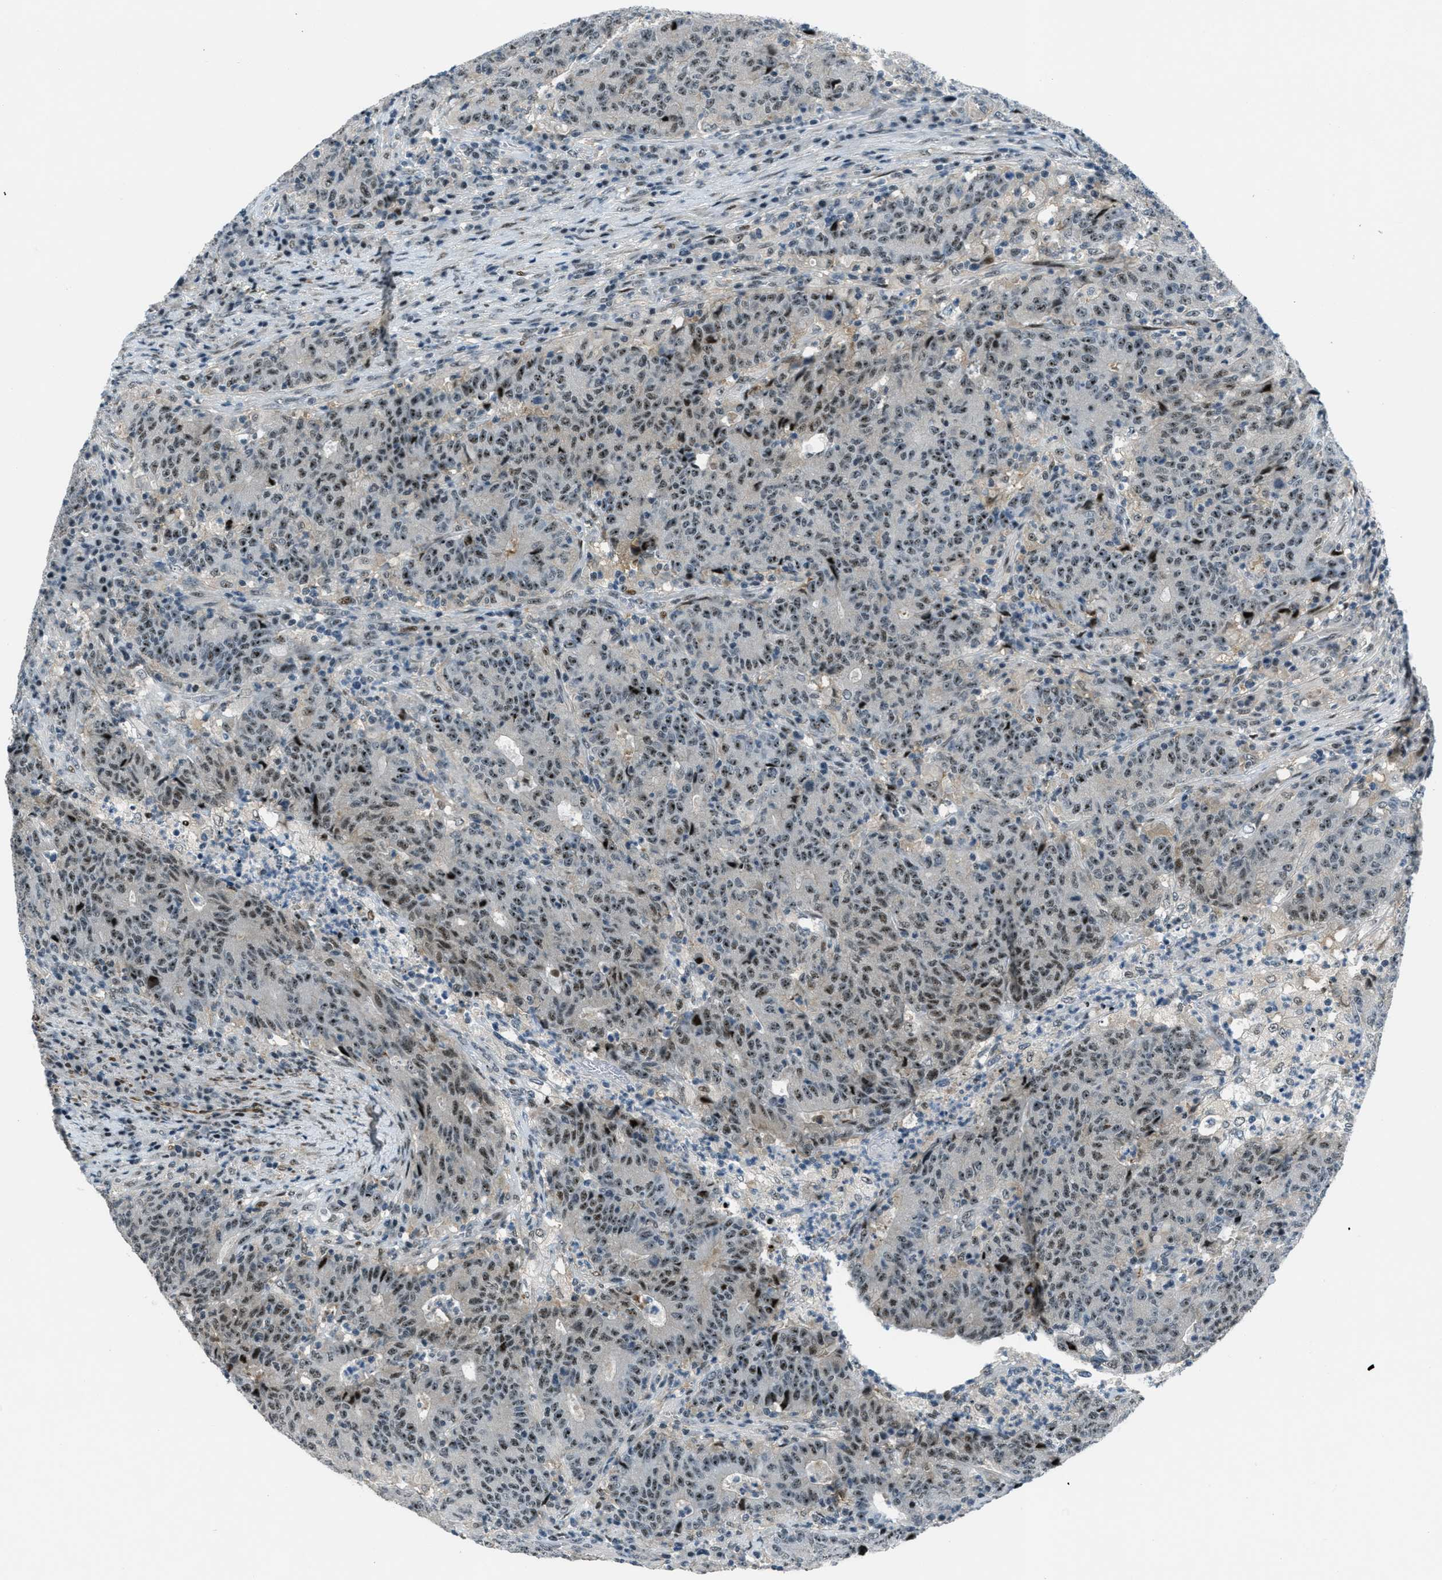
{"staining": {"intensity": "strong", "quantity": ">75%", "location": "nuclear"}, "tissue": "colorectal cancer", "cell_type": "Tumor cells", "image_type": "cancer", "snomed": [{"axis": "morphology", "description": "Normal tissue, NOS"}, {"axis": "morphology", "description": "Adenocarcinoma, NOS"}, {"axis": "topography", "description": "Colon"}], "caption": "Adenocarcinoma (colorectal) was stained to show a protein in brown. There is high levels of strong nuclear positivity in approximately >75% of tumor cells.", "gene": "ZDHHC23", "patient": {"sex": "female", "age": 75}}